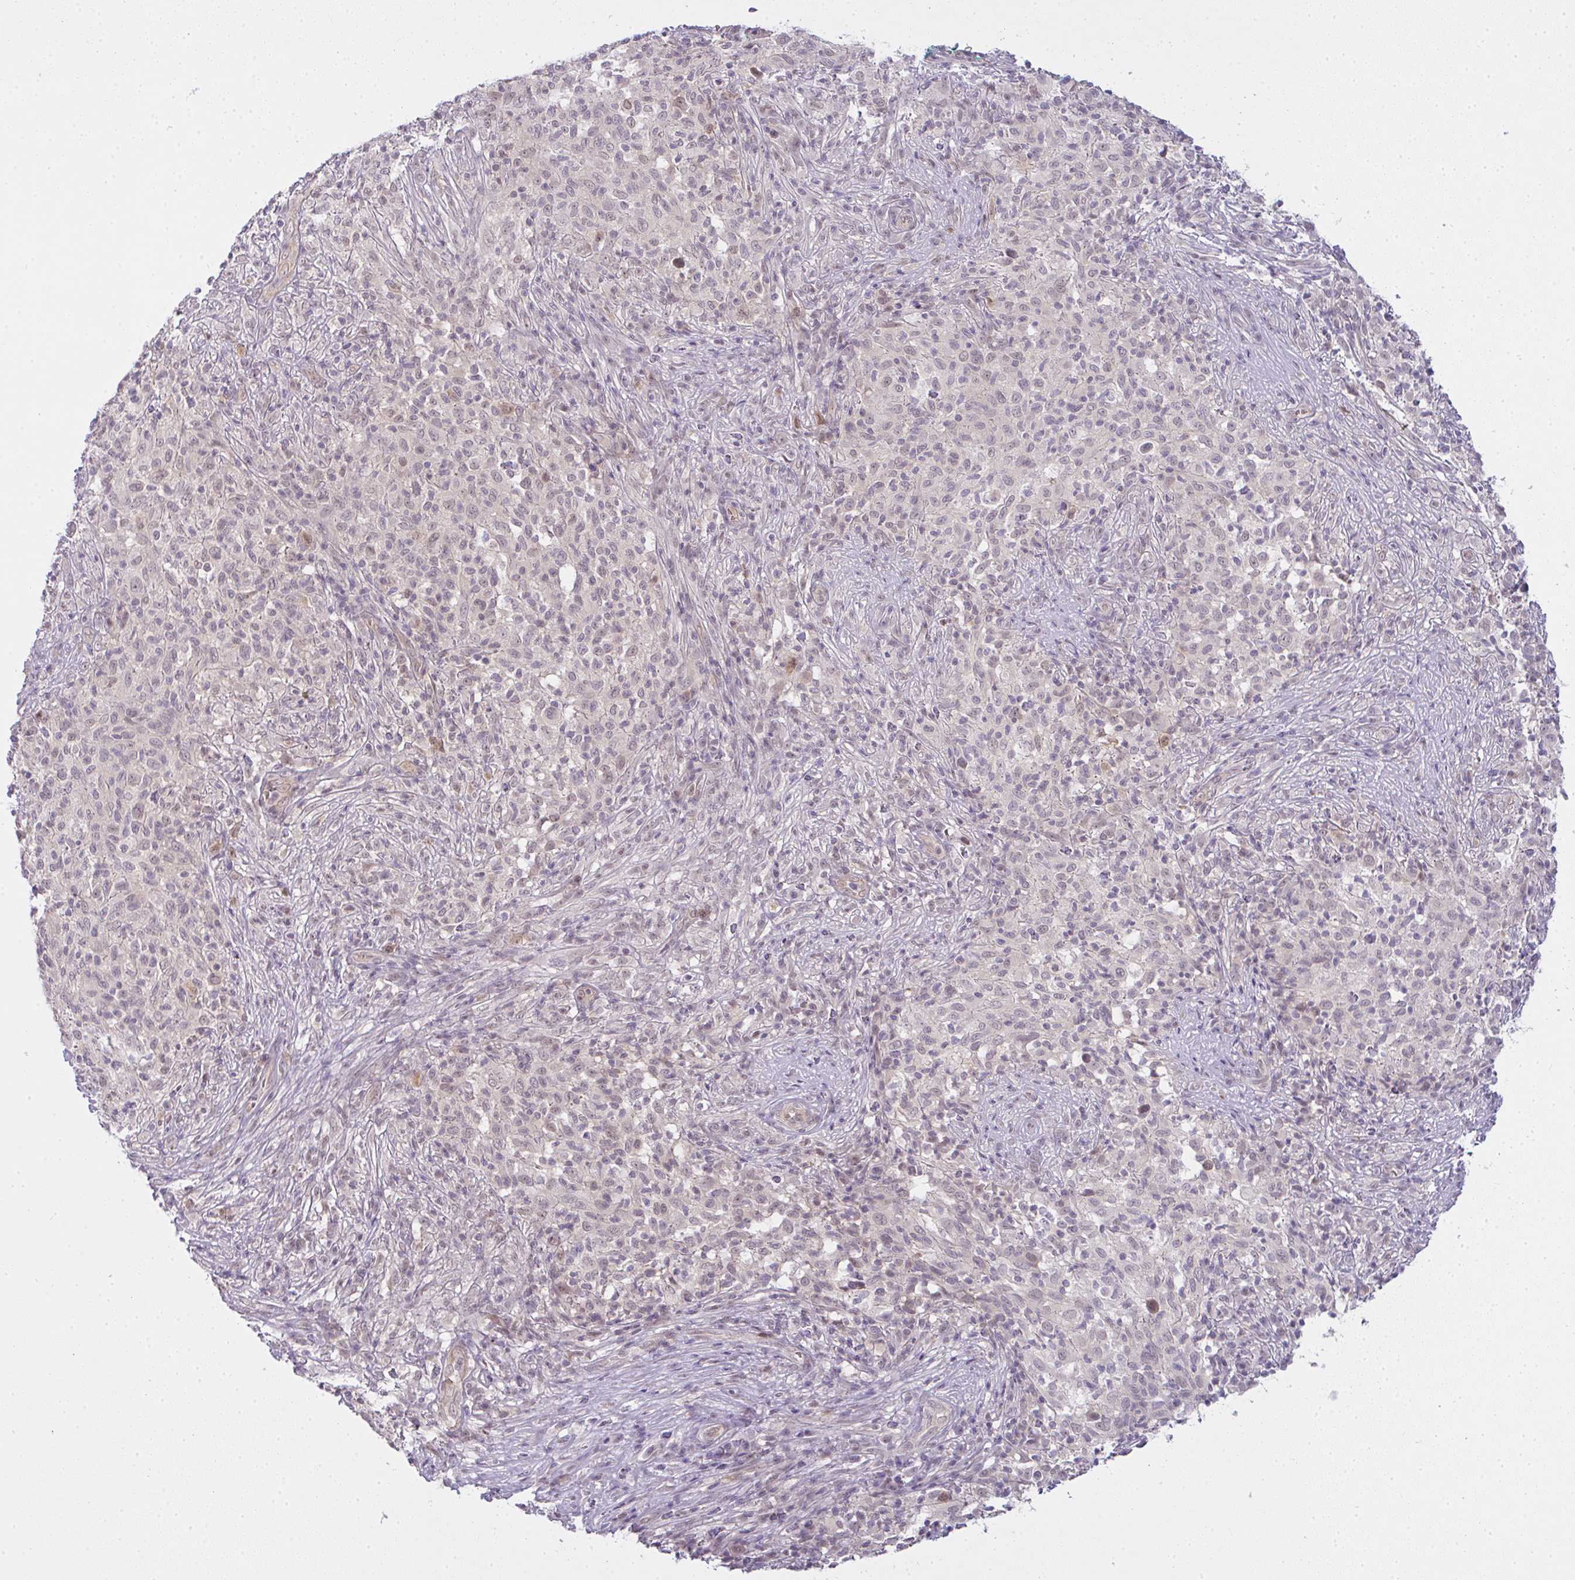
{"staining": {"intensity": "negative", "quantity": "none", "location": "none"}, "tissue": "melanoma", "cell_type": "Tumor cells", "image_type": "cancer", "snomed": [{"axis": "morphology", "description": "Malignant melanoma, NOS"}, {"axis": "topography", "description": "Skin"}], "caption": "There is no significant positivity in tumor cells of malignant melanoma. (IHC, brightfield microscopy, high magnification).", "gene": "CSE1L", "patient": {"sex": "male", "age": 66}}